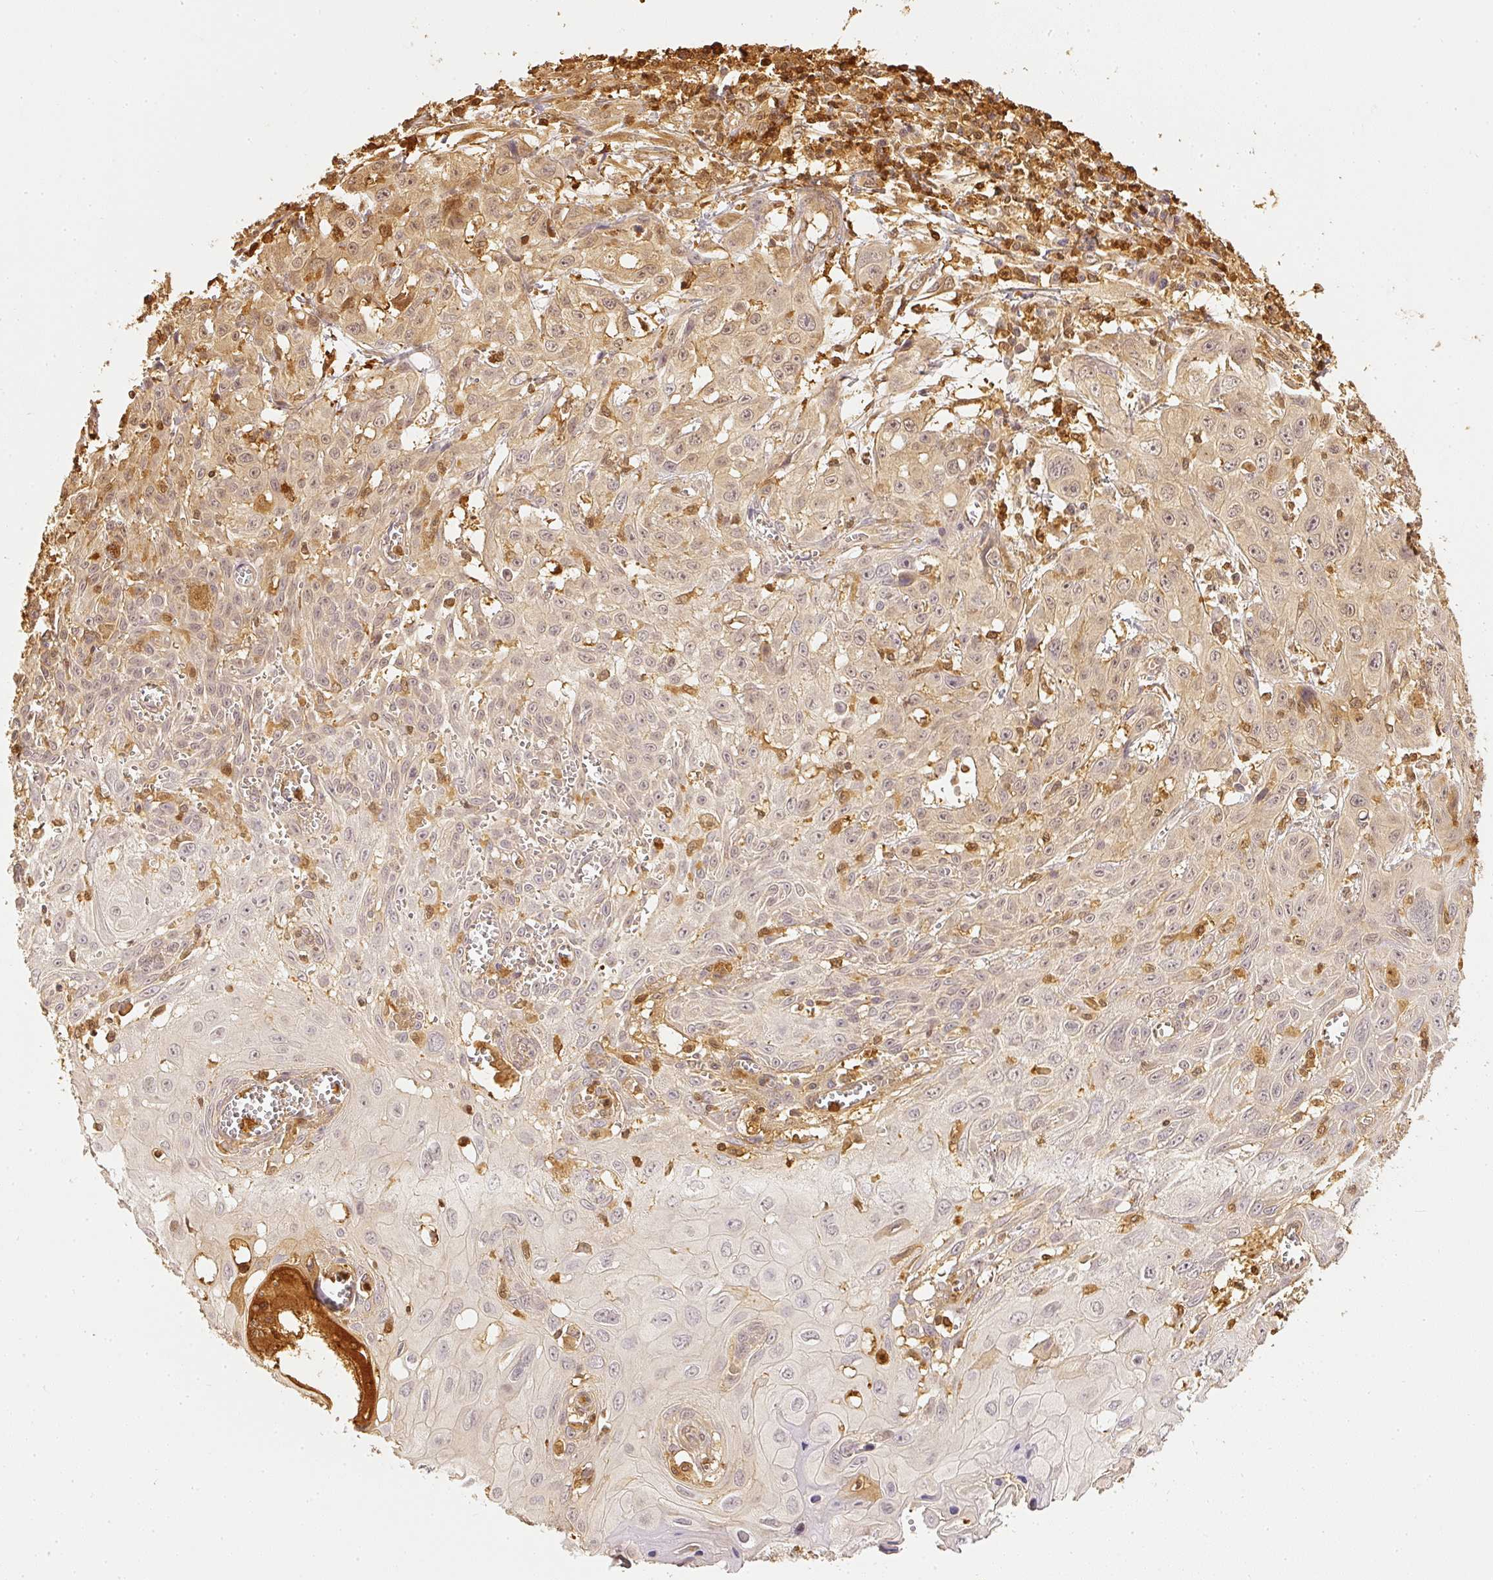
{"staining": {"intensity": "moderate", "quantity": "25%-75%", "location": "cytoplasmic/membranous"}, "tissue": "skin cancer", "cell_type": "Tumor cells", "image_type": "cancer", "snomed": [{"axis": "morphology", "description": "Squamous cell carcinoma, NOS"}, {"axis": "topography", "description": "Skin"}, {"axis": "topography", "description": "Vulva"}], "caption": "High-power microscopy captured an immunohistochemistry (IHC) photomicrograph of skin squamous cell carcinoma, revealing moderate cytoplasmic/membranous positivity in about 25%-75% of tumor cells.", "gene": "PFN1", "patient": {"sex": "female", "age": 71}}